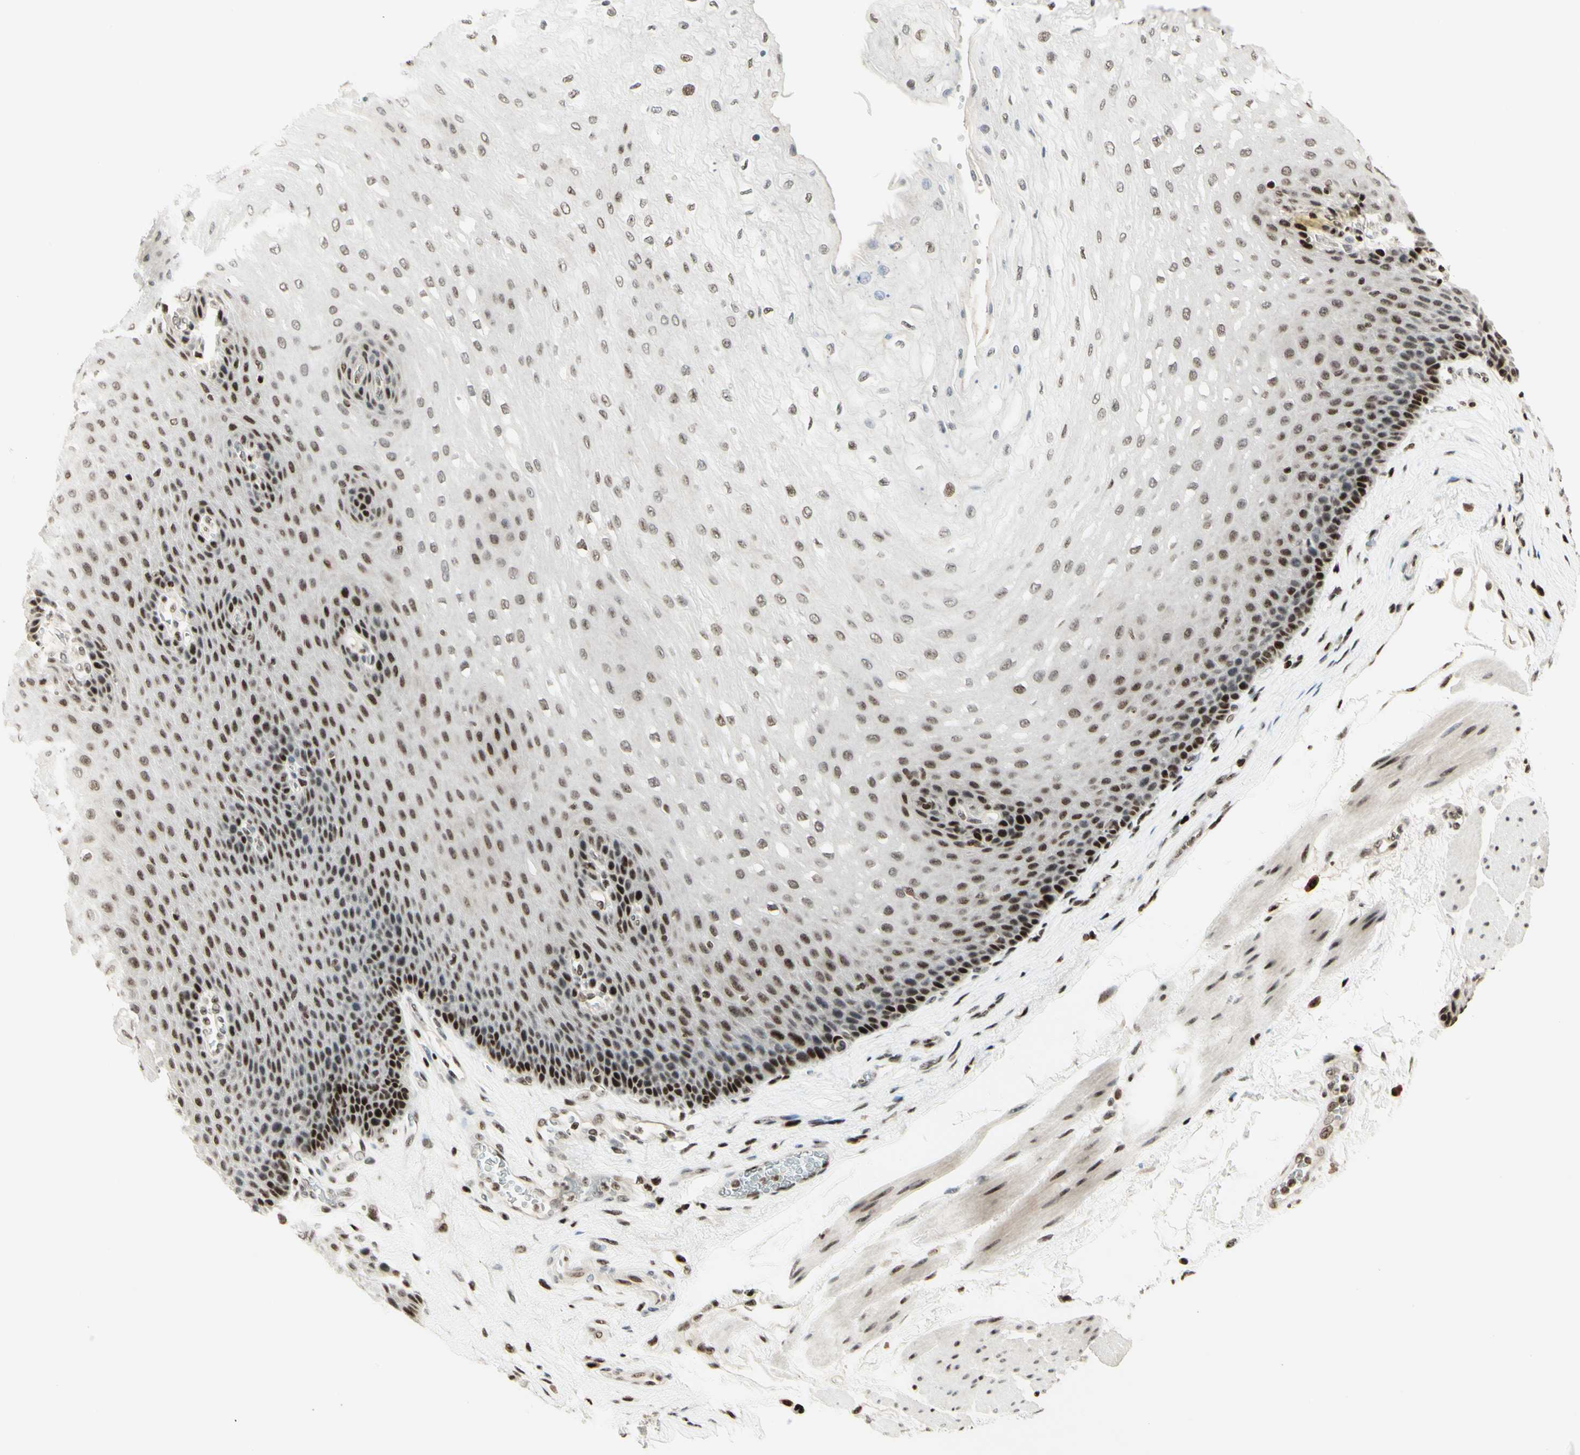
{"staining": {"intensity": "strong", "quantity": "25%-75%", "location": "nuclear"}, "tissue": "esophagus", "cell_type": "Squamous epithelial cells", "image_type": "normal", "snomed": [{"axis": "morphology", "description": "Normal tissue, NOS"}, {"axis": "topography", "description": "Esophagus"}], "caption": "Protein staining displays strong nuclear positivity in about 25%-75% of squamous epithelial cells in normal esophagus.", "gene": "CDKL5", "patient": {"sex": "female", "age": 72}}